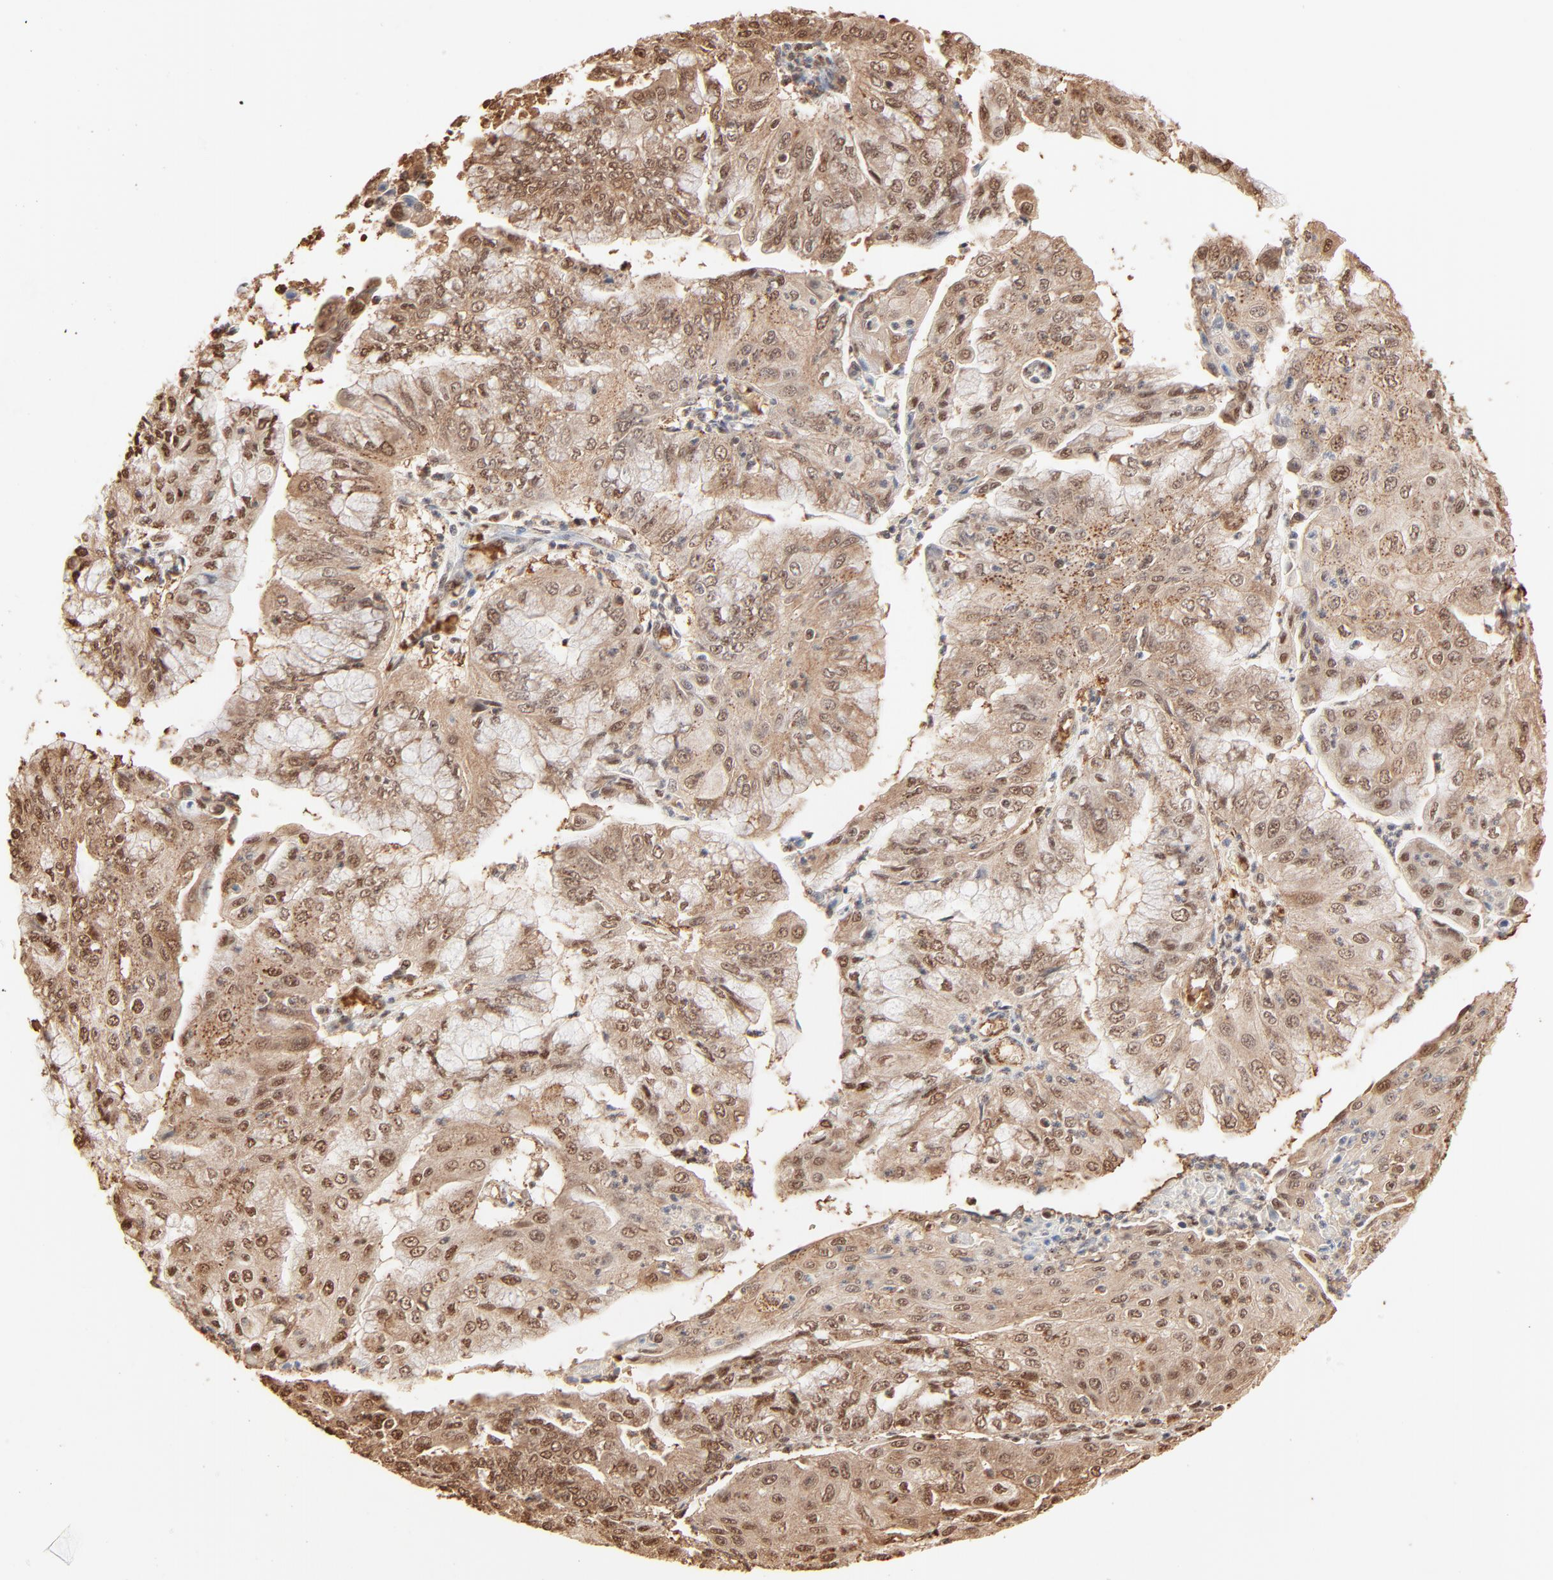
{"staining": {"intensity": "moderate", "quantity": ">75%", "location": "cytoplasmic/membranous"}, "tissue": "endometrial cancer", "cell_type": "Tumor cells", "image_type": "cancer", "snomed": [{"axis": "morphology", "description": "Adenocarcinoma, NOS"}, {"axis": "topography", "description": "Endometrium"}], "caption": "Endometrial cancer (adenocarcinoma) stained for a protein demonstrates moderate cytoplasmic/membranous positivity in tumor cells.", "gene": "FAM50A", "patient": {"sex": "female", "age": 79}}